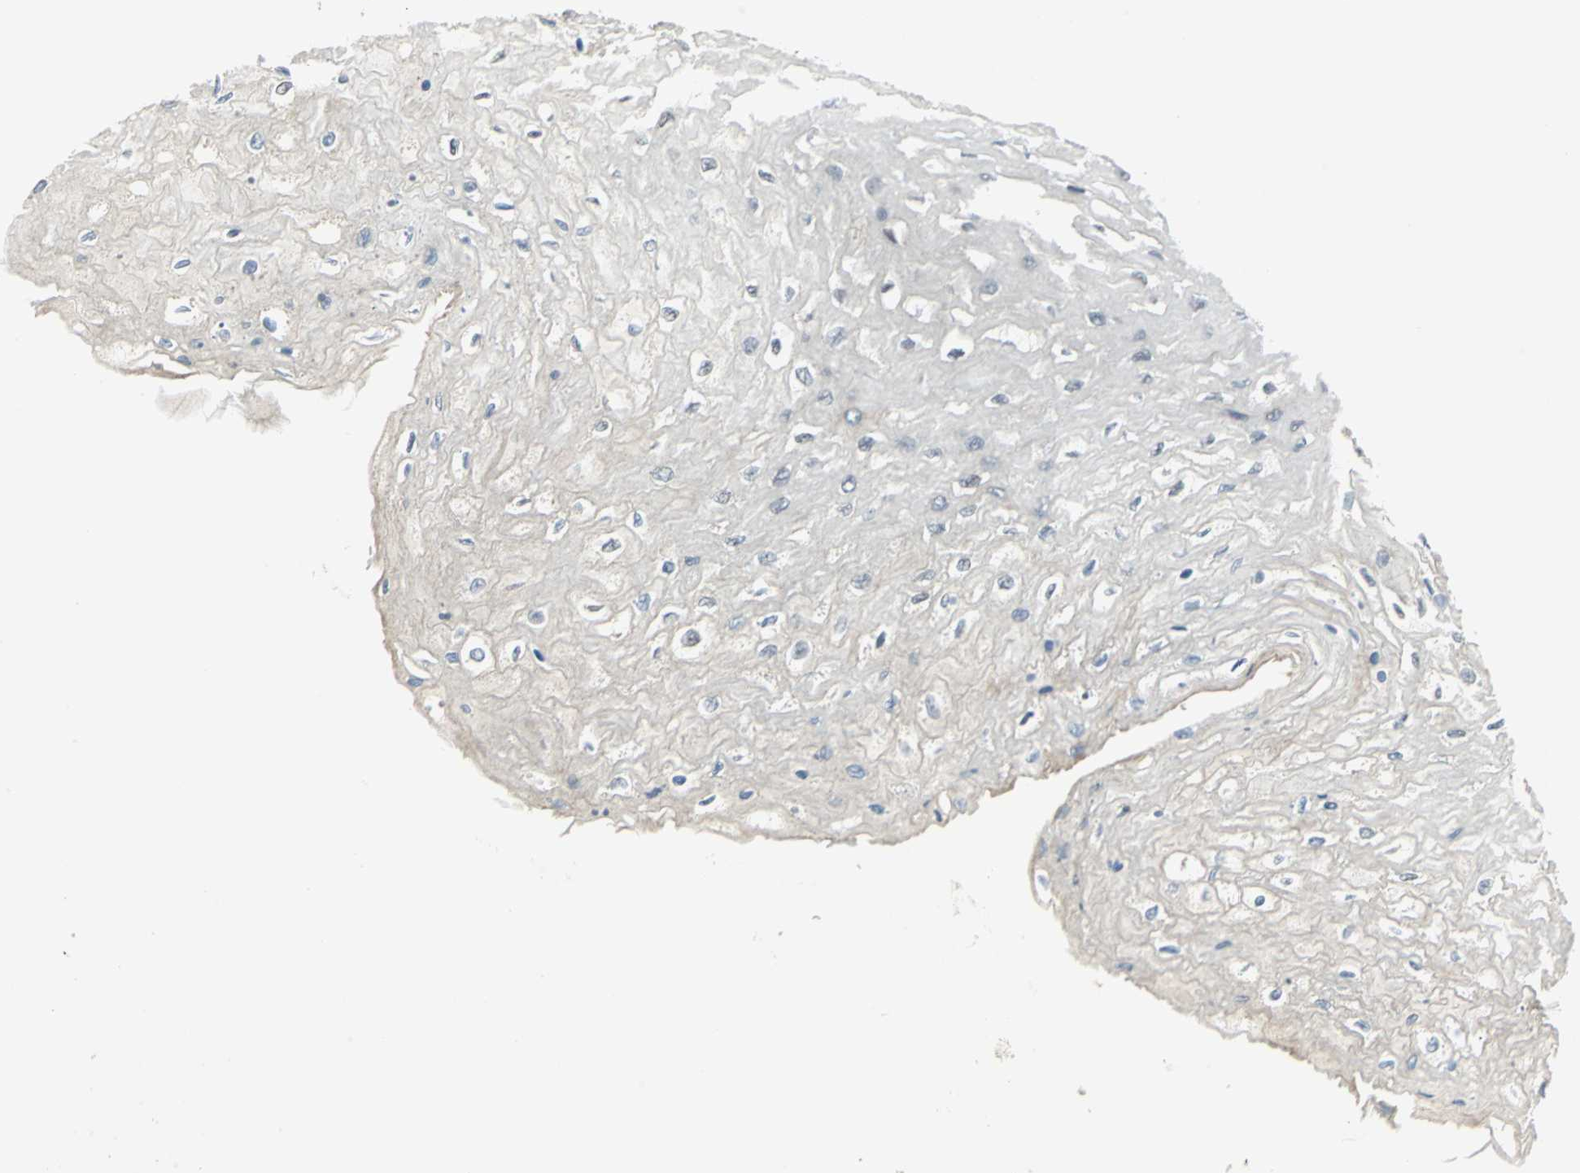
{"staining": {"intensity": "negative", "quantity": "none", "location": "none"}, "tissue": "esophagus", "cell_type": "Squamous epithelial cells", "image_type": "normal", "snomed": [{"axis": "morphology", "description": "Normal tissue, NOS"}, {"axis": "topography", "description": "Esophagus"}], "caption": "Immunohistochemical staining of unremarkable esophagus demonstrates no significant expression in squamous epithelial cells.", "gene": "MTA1", "patient": {"sex": "female", "age": 72}}